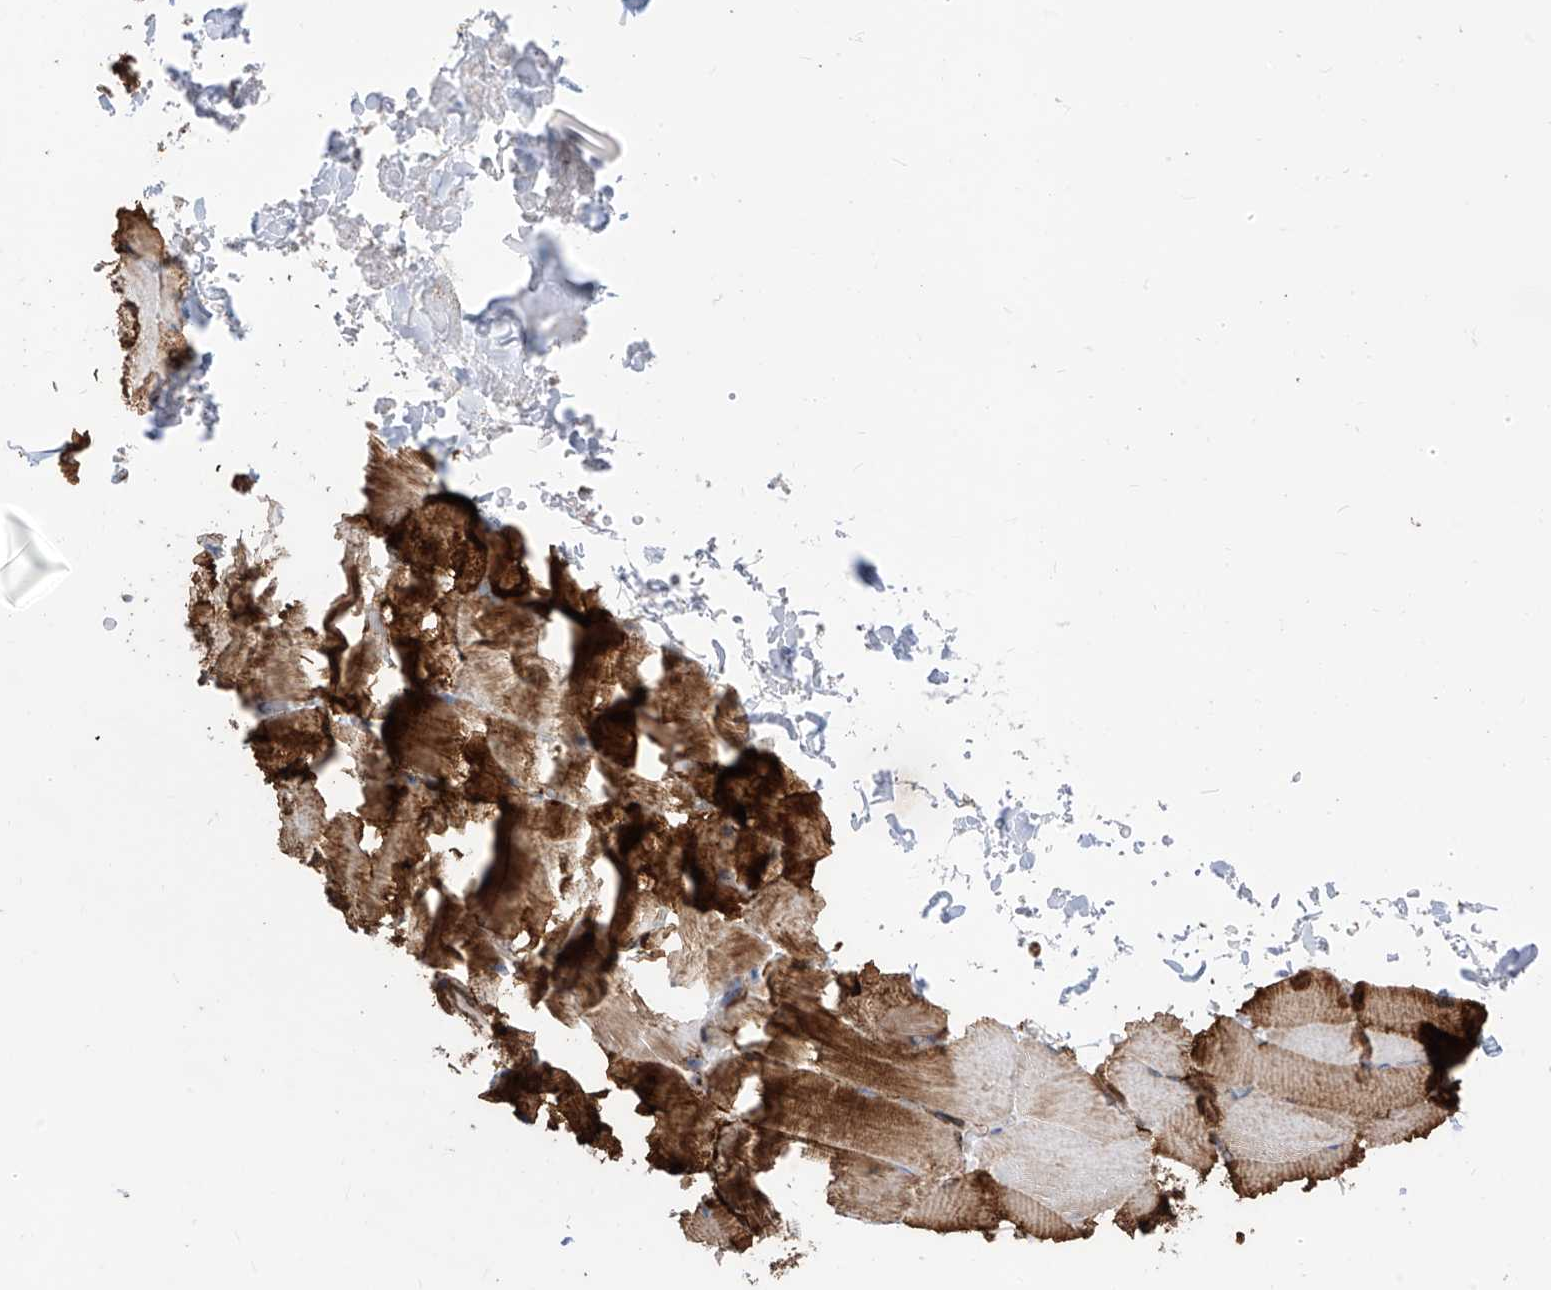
{"staining": {"intensity": "strong", "quantity": "25%-75%", "location": "cytoplasmic/membranous"}, "tissue": "skeletal muscle", "cell_type": "Myocytes", "image_type": "normal", "snomed": [{"axis": "morphology", "description": "Normal tissue, NOS"}, {"axis": "topography", "description": "Skeletal muscle"}, {"axis": "topography", "description": "Parathyroid gland"}], "caption": "Protein staining of normal skeletal muscle demonstrates strong cytoplasmic/membranous positivity in about 25%-75% of myocytes. (brown staining indicates protein expression, while blue staining denotes nuclei).", "gene": "COX5B", "patient": {"sex": "female", "age": 37}}